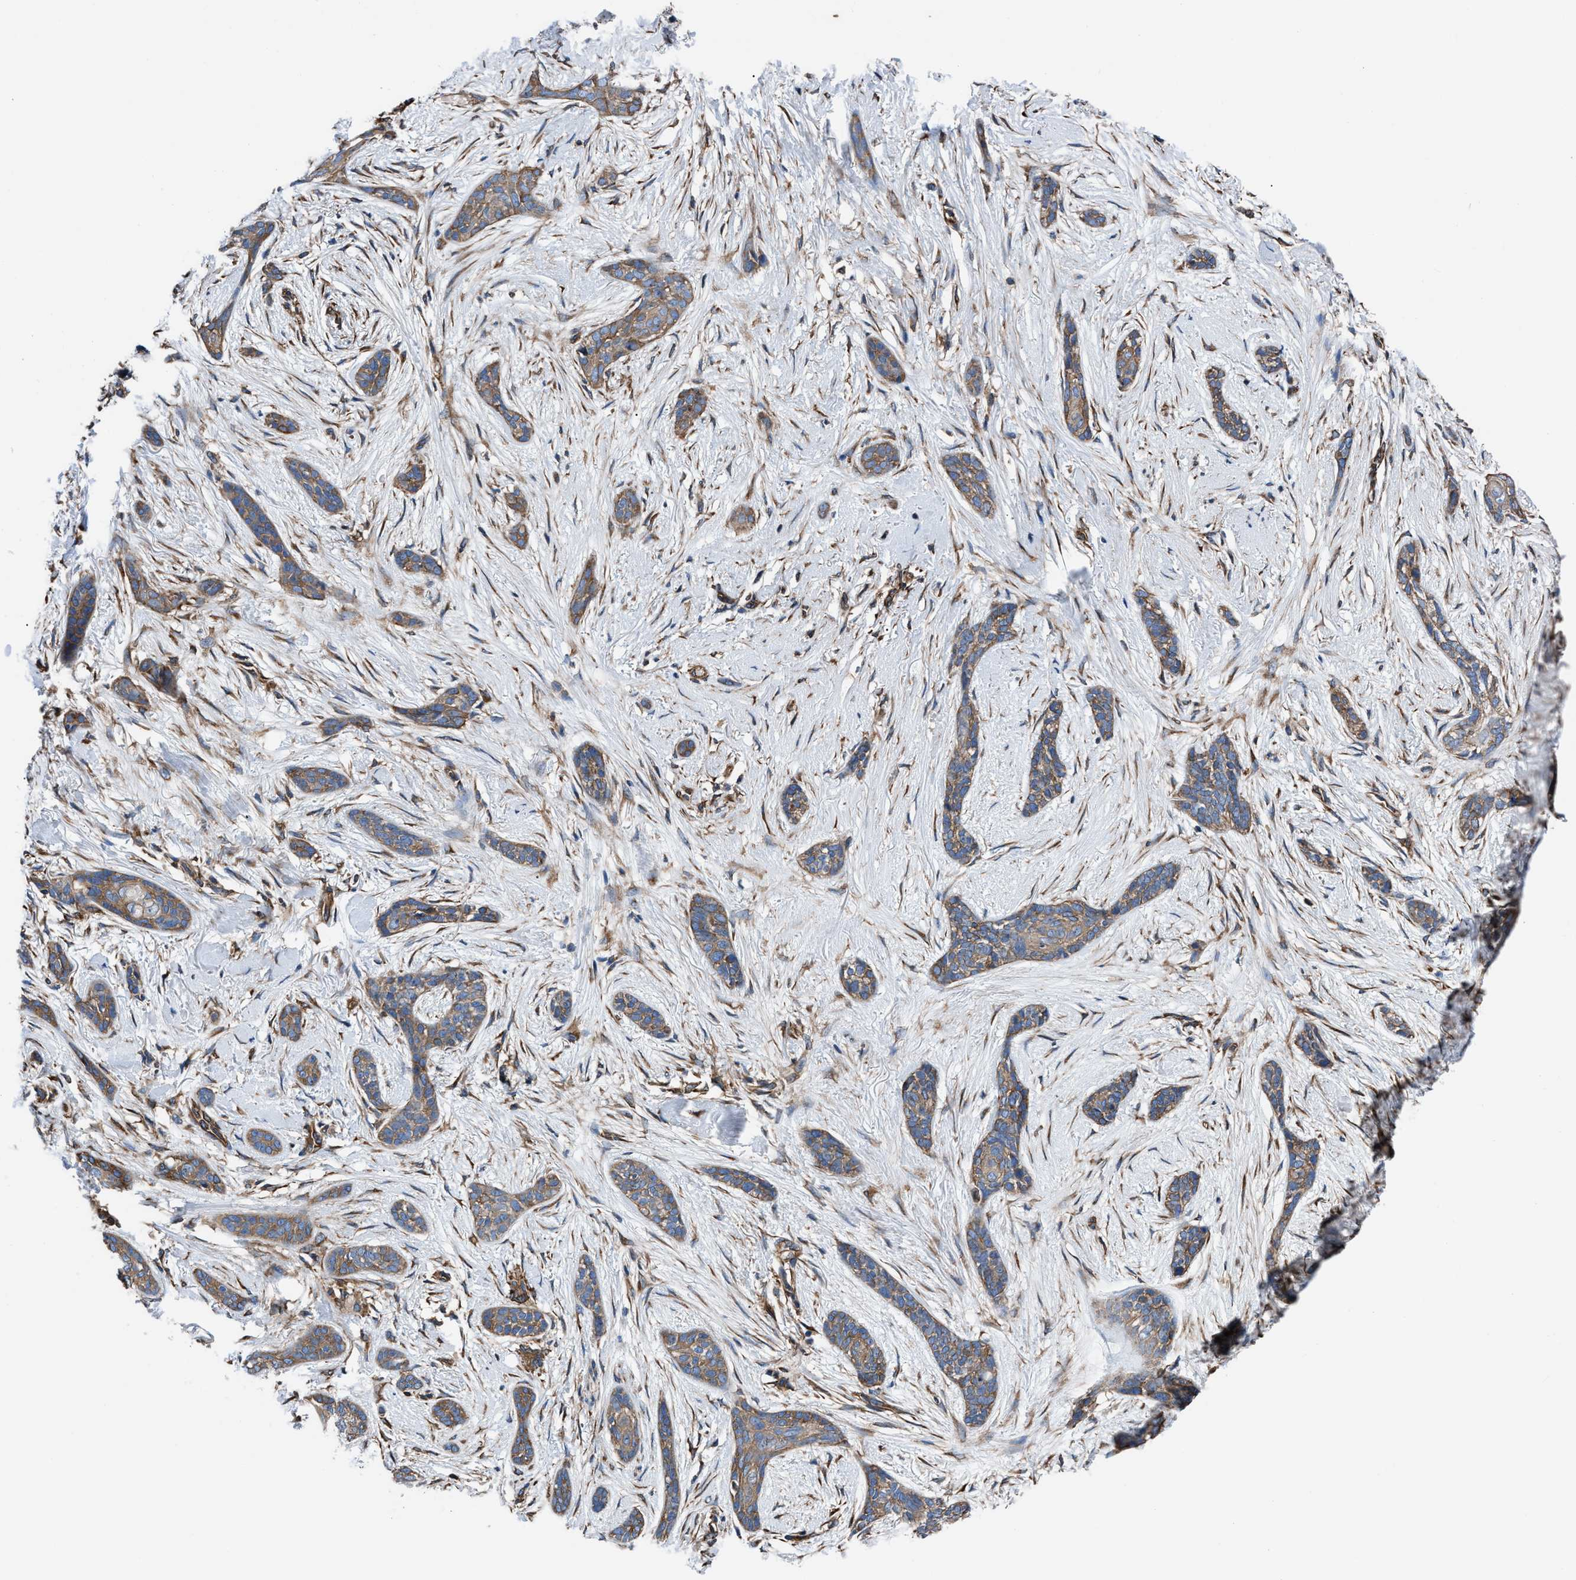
{"staining": {"intensity": "moderate", "quantity": ">75%", "location": "cytoplasmic/membranous"}, "tissue": "skin cancer", "cell_type": "Tumor cells", "image_type": "cancer", "snomed": [{"axis": "morphology", "description": "Basal cell carcinoma"}, {"axis": "morphology", "description": "Adnexal tumor, benign"}, {"axis": "topography", "description": "Skin"}], "caption": "This is an image of immunohistochemistry staining of skin benign adnexal tumor, which shows moderate expression in the cytoplasmic/membranous of tumor cells.", "gene": "DMAC1", "patient": {"sex": "female", "age": 42}}